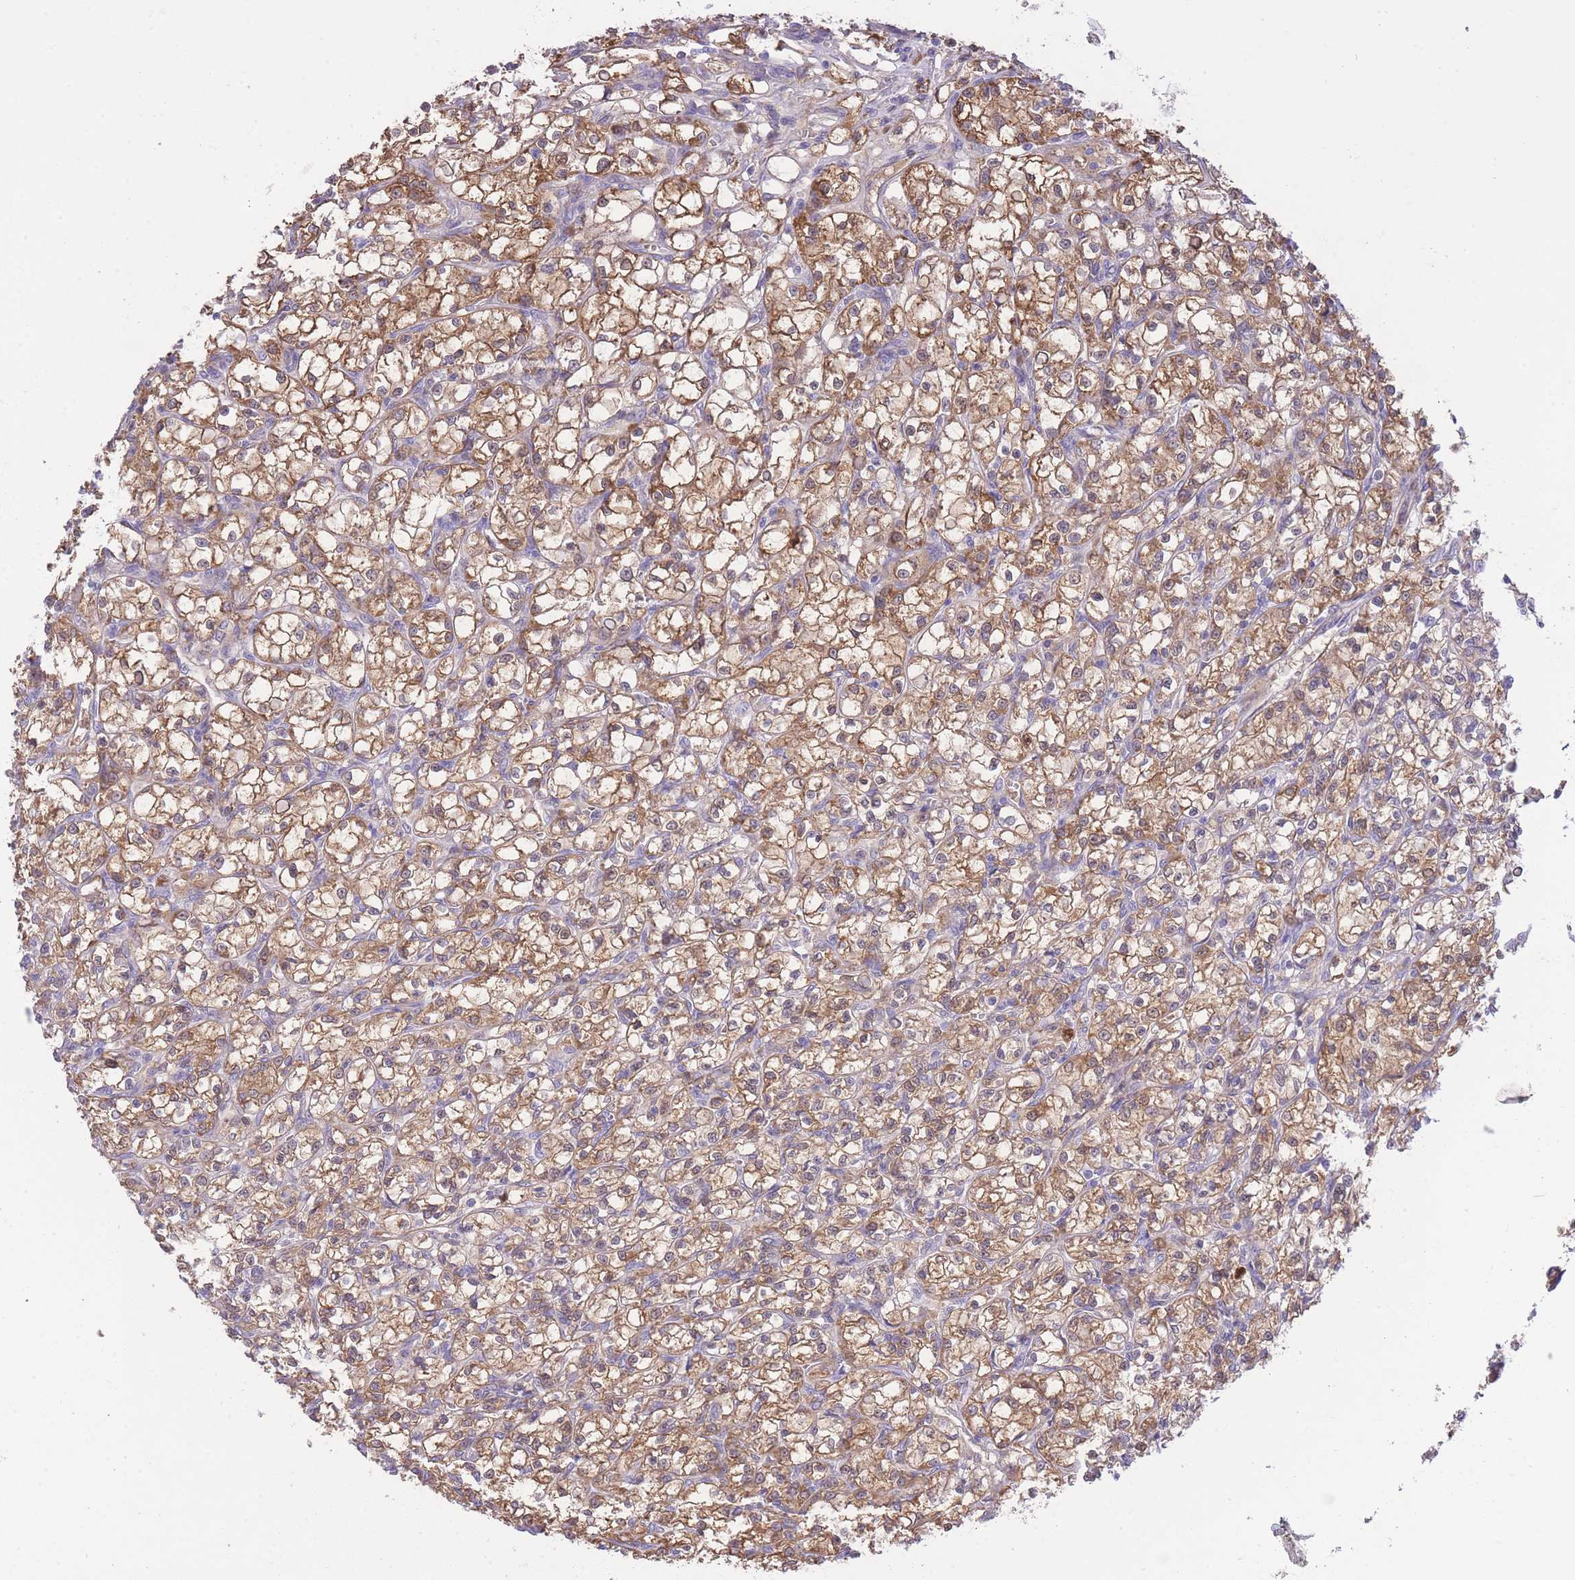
{"staining": {"intensity": "moderate", "quantity": ">75%", "location": "cytoplasmic/membranous"}, "tissue": "renal cancer", "cell_type": "Tumor cells", "image_type": "cancer", "snomed": [{"axis": "morphology", "description": "Adenocarcinoma, NOS"}, {"axis": "topography", "description": "Kidney"}], "caption": "Human renal adenocarcinoma stained with a protein marker shows moderate staining in tumor cells.", "gene": "PGM1", "patient": {"sex": "female", "age": 59}}